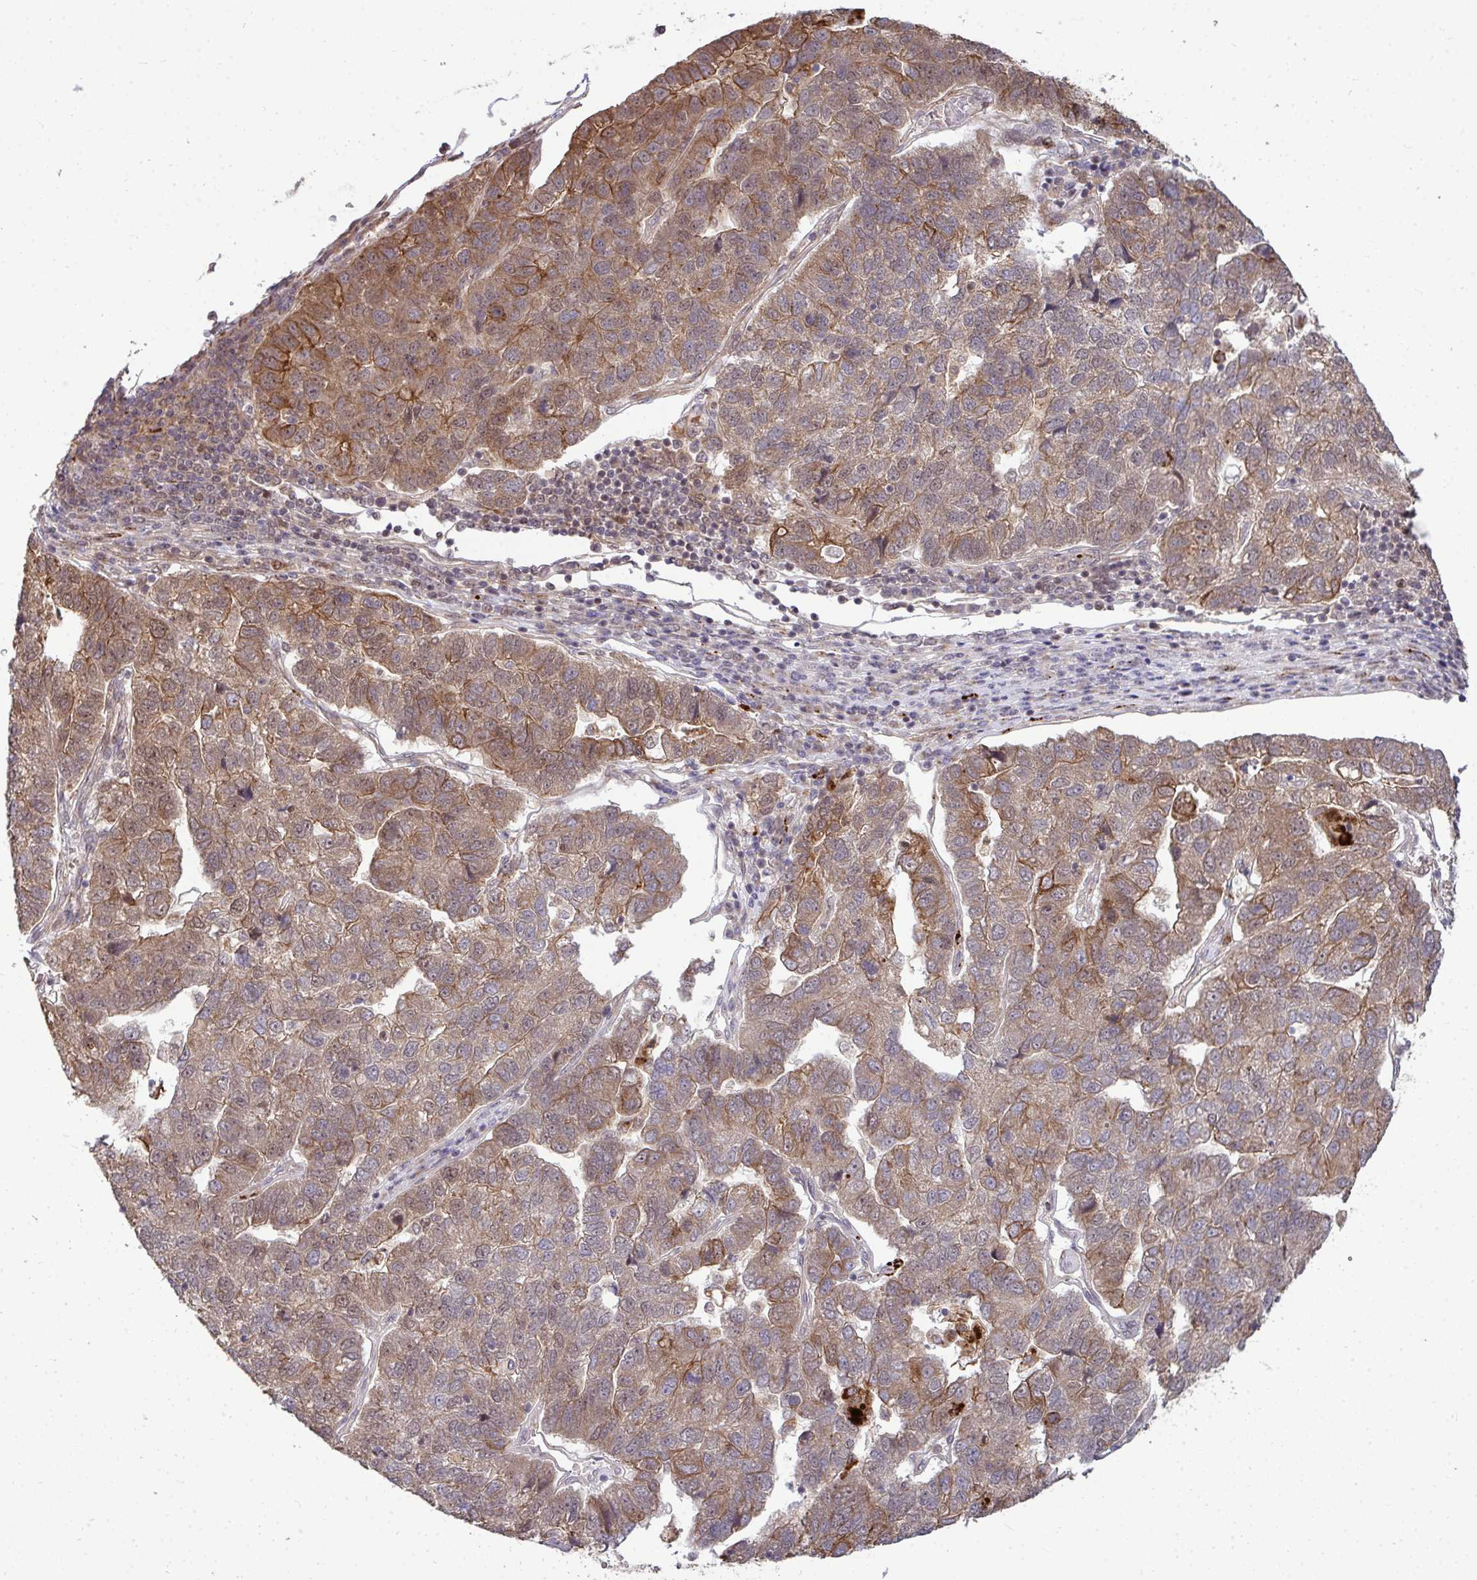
{"staining": {"intensity": "moderate", "quantity": ">75%", "location": "cytoplasmic/membranous"}, "tissue": "pancreatic cancer", "cell_type": "Tumor cells", "image_type": "cancer", "snomed": [{"axis": "morphology", "description": "Adenocarcinoma, NOS"}, {"axis": "topography", "description": "Pancreas"}], "caption": "There is medium levels of moderate cytoplasmic/membranous expression in tumor cells of pancreatic cancer, as demonstrated by immunohistochemical staining (brown color).", "gene": "TRIM44", "patient": {"sex": "female", "age": 61}}